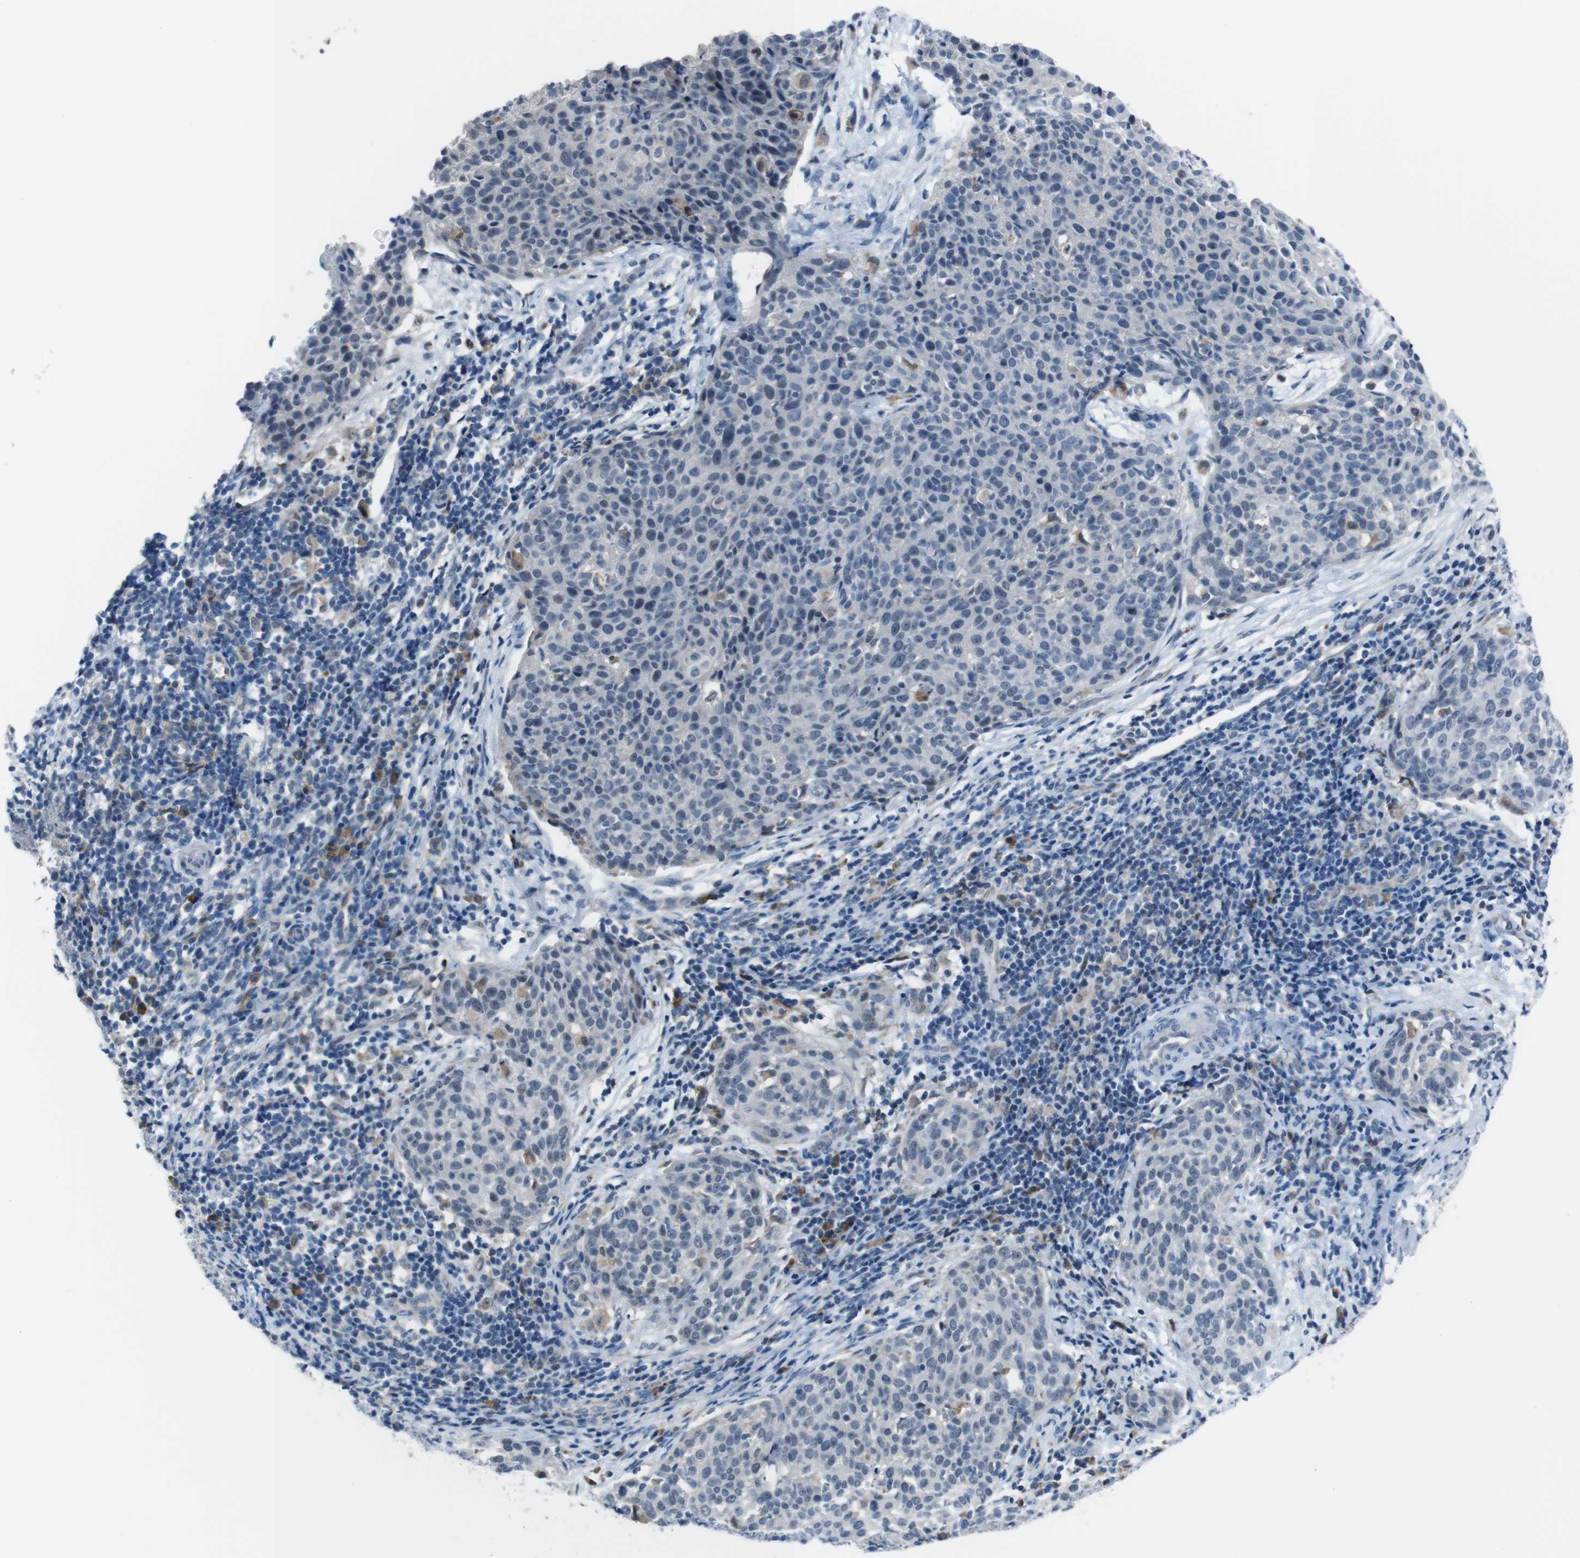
{"staining": {"intensity": "weak", "quantity": "<25%", "location": "cytoplasmic/membranous"}, "tissue": "cervical cancer", "cell_type": "Tumor cells", "image_type": "cancer", "snomed": [{"axis": "morphology", "description": "Squamous cell carcinoma, NOS"}, {"axis": "topography", "description": "Cervix"}], "caption": "Immunohistochemistry photomicrograph of neoplastic tissue: cervical cancer (squamous cell carcinoma) stained with DAB (3,3'-diaminobenzidine) displays no significant protein expression in tumor cells.", "gene": "CDH22", "patient": {"sex": "female", "age": 38}}